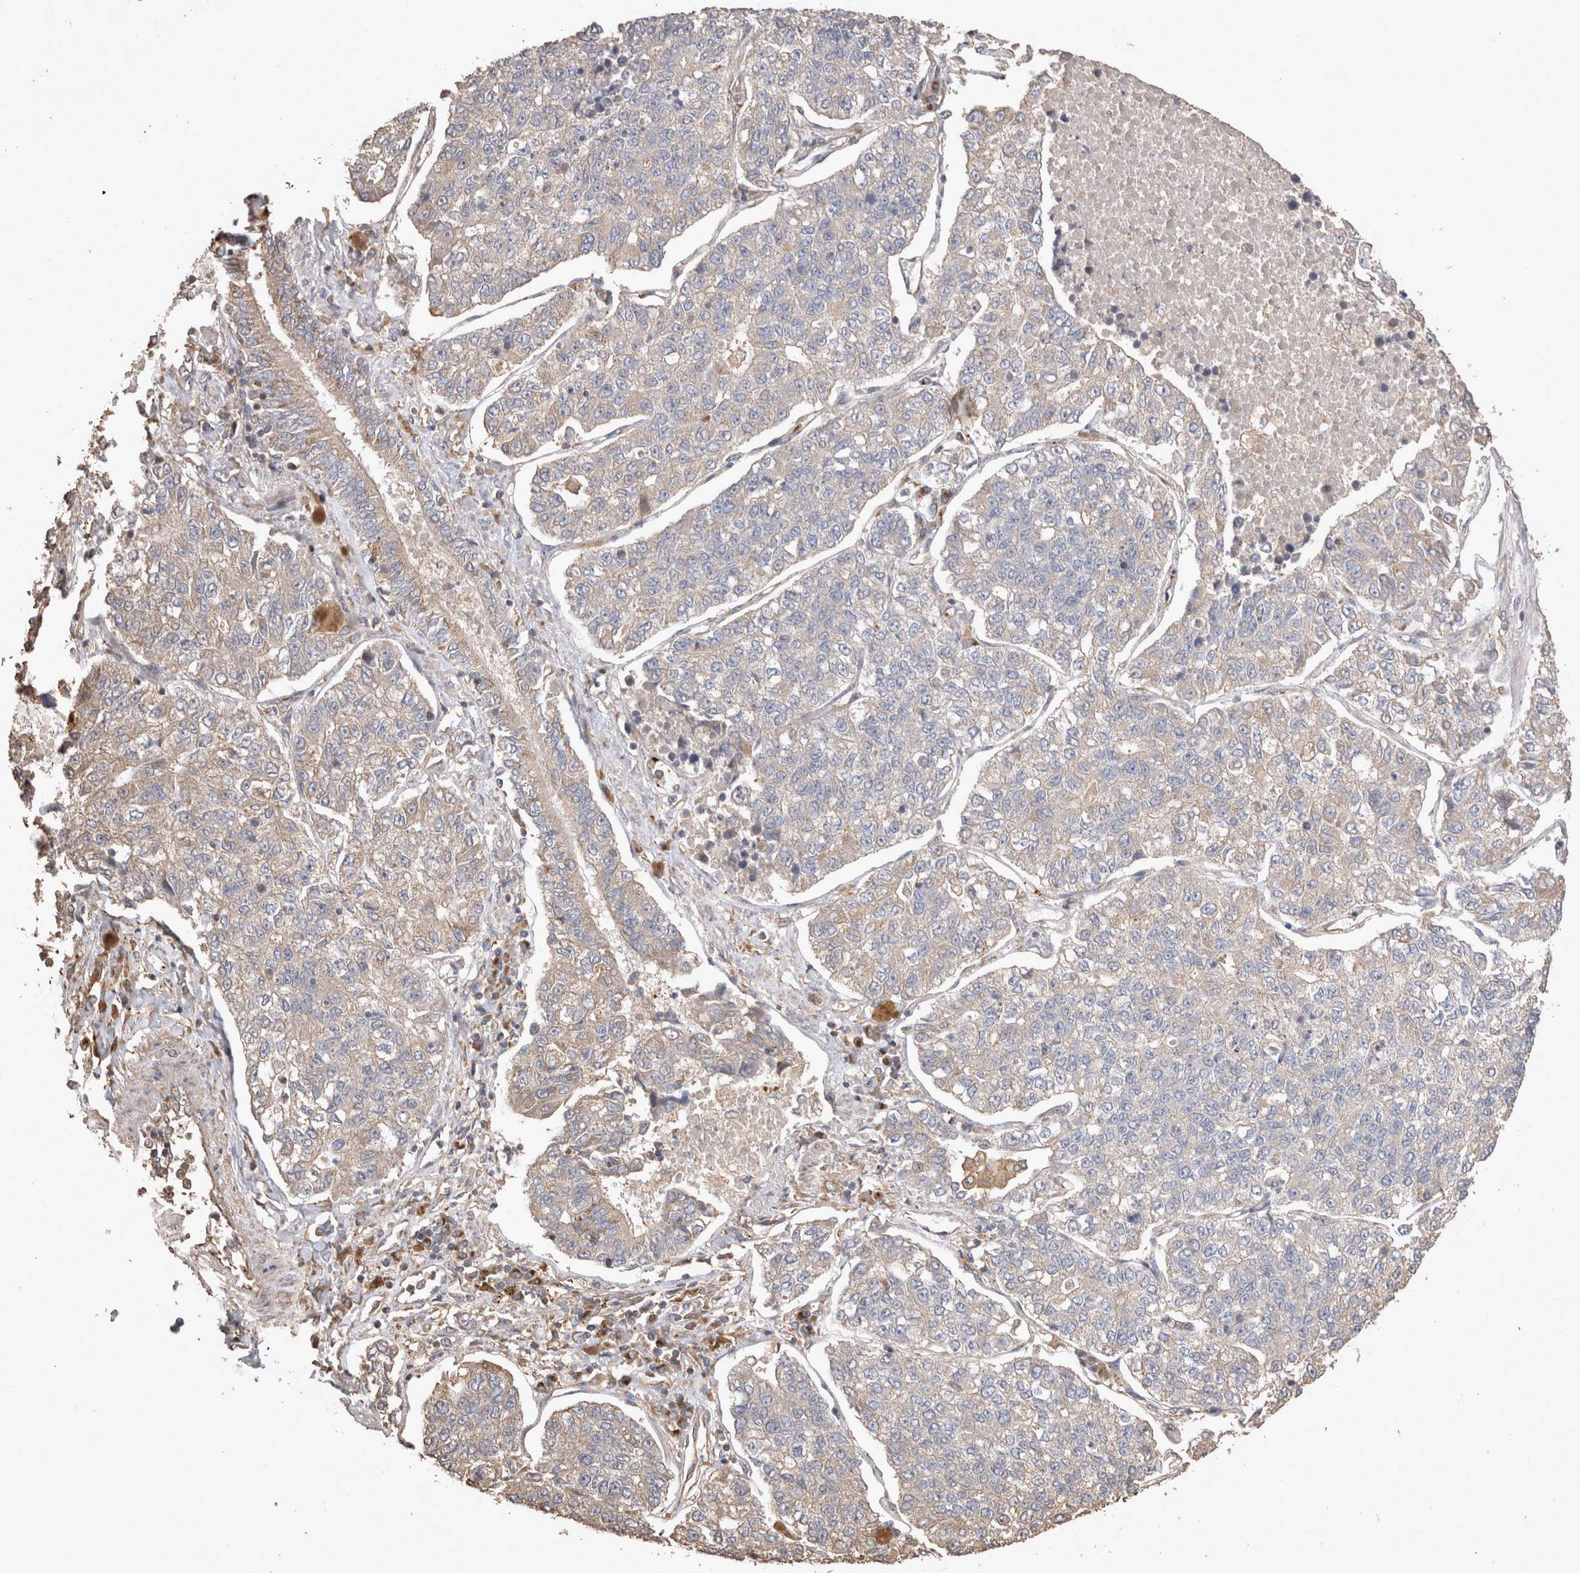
{"staining": {"intensity": "weak", "quantity": "<25%", "location": "cytoplasmic/membranous"}, "tissue": "lung cancer", "cell_type": "Tumor cells", "image_type": "cancer", "snomed": [{"axis": "morphology", "description": "Adenocarcinoma, NOS"}, {"axis": "topography", "description": "Lung"}], "caption": "A high-resolution histopathology image shows IHC staining of lung adenocarcinoma, which displays no significant staining in tumor cells.", "gene": "SNX31", "patient": {"sex": "male", "age": 49}}